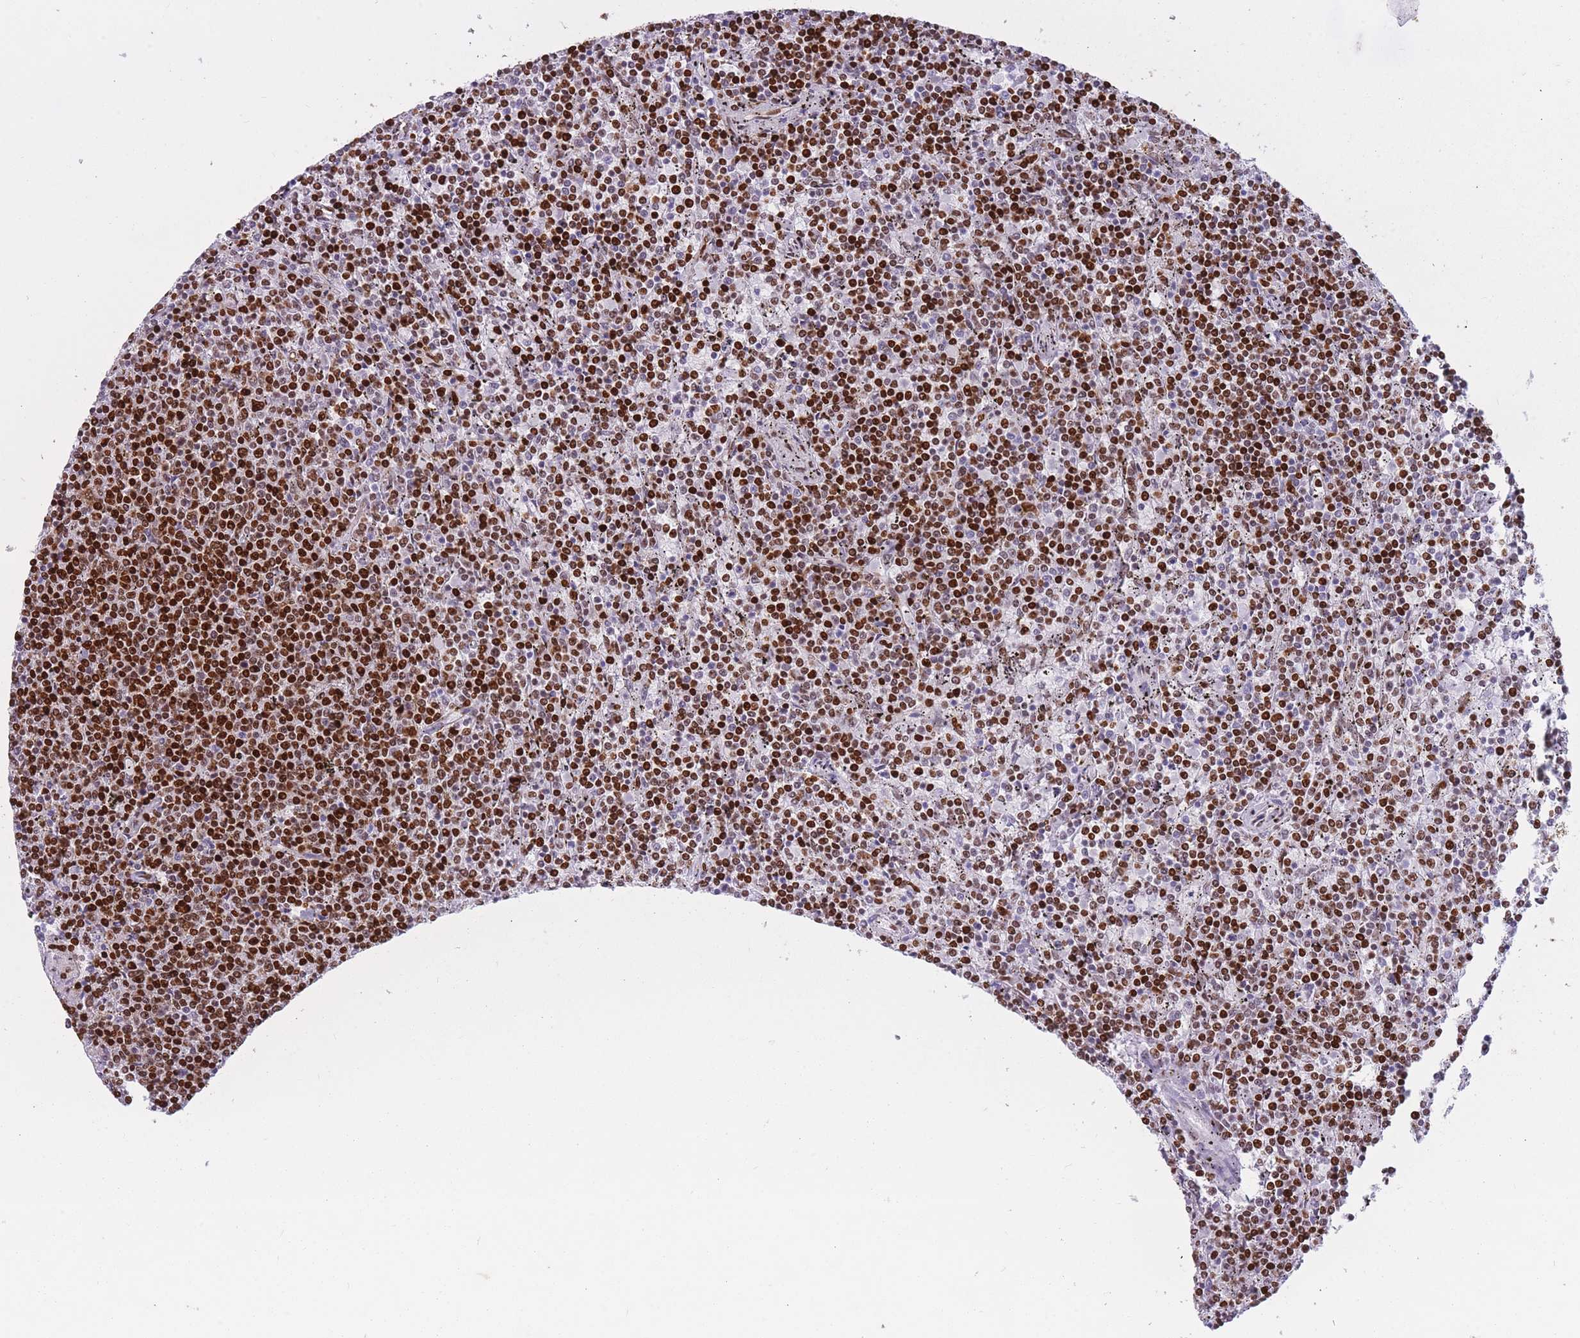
{"staining": {"intensity": "strong", "quantity": ">75%", "location": "nuclear"}, "tissue": "lymphoma", "cell_type": "Tumor cells", "image_type": "cancer", "snomed": [{"axis": "morphology", "description": "Malignant lymphoma, non-Hodgkin's type, Low grade"}, {"axis": "topography", "description": "Spleen"}], "caption": "Tumor cells demonstrate high levels of strong nuclear staining in about >75% of cells in lymphoma.", "gene": "HNRNPUL1", "patient": {"sex": "female", "age": 50}}